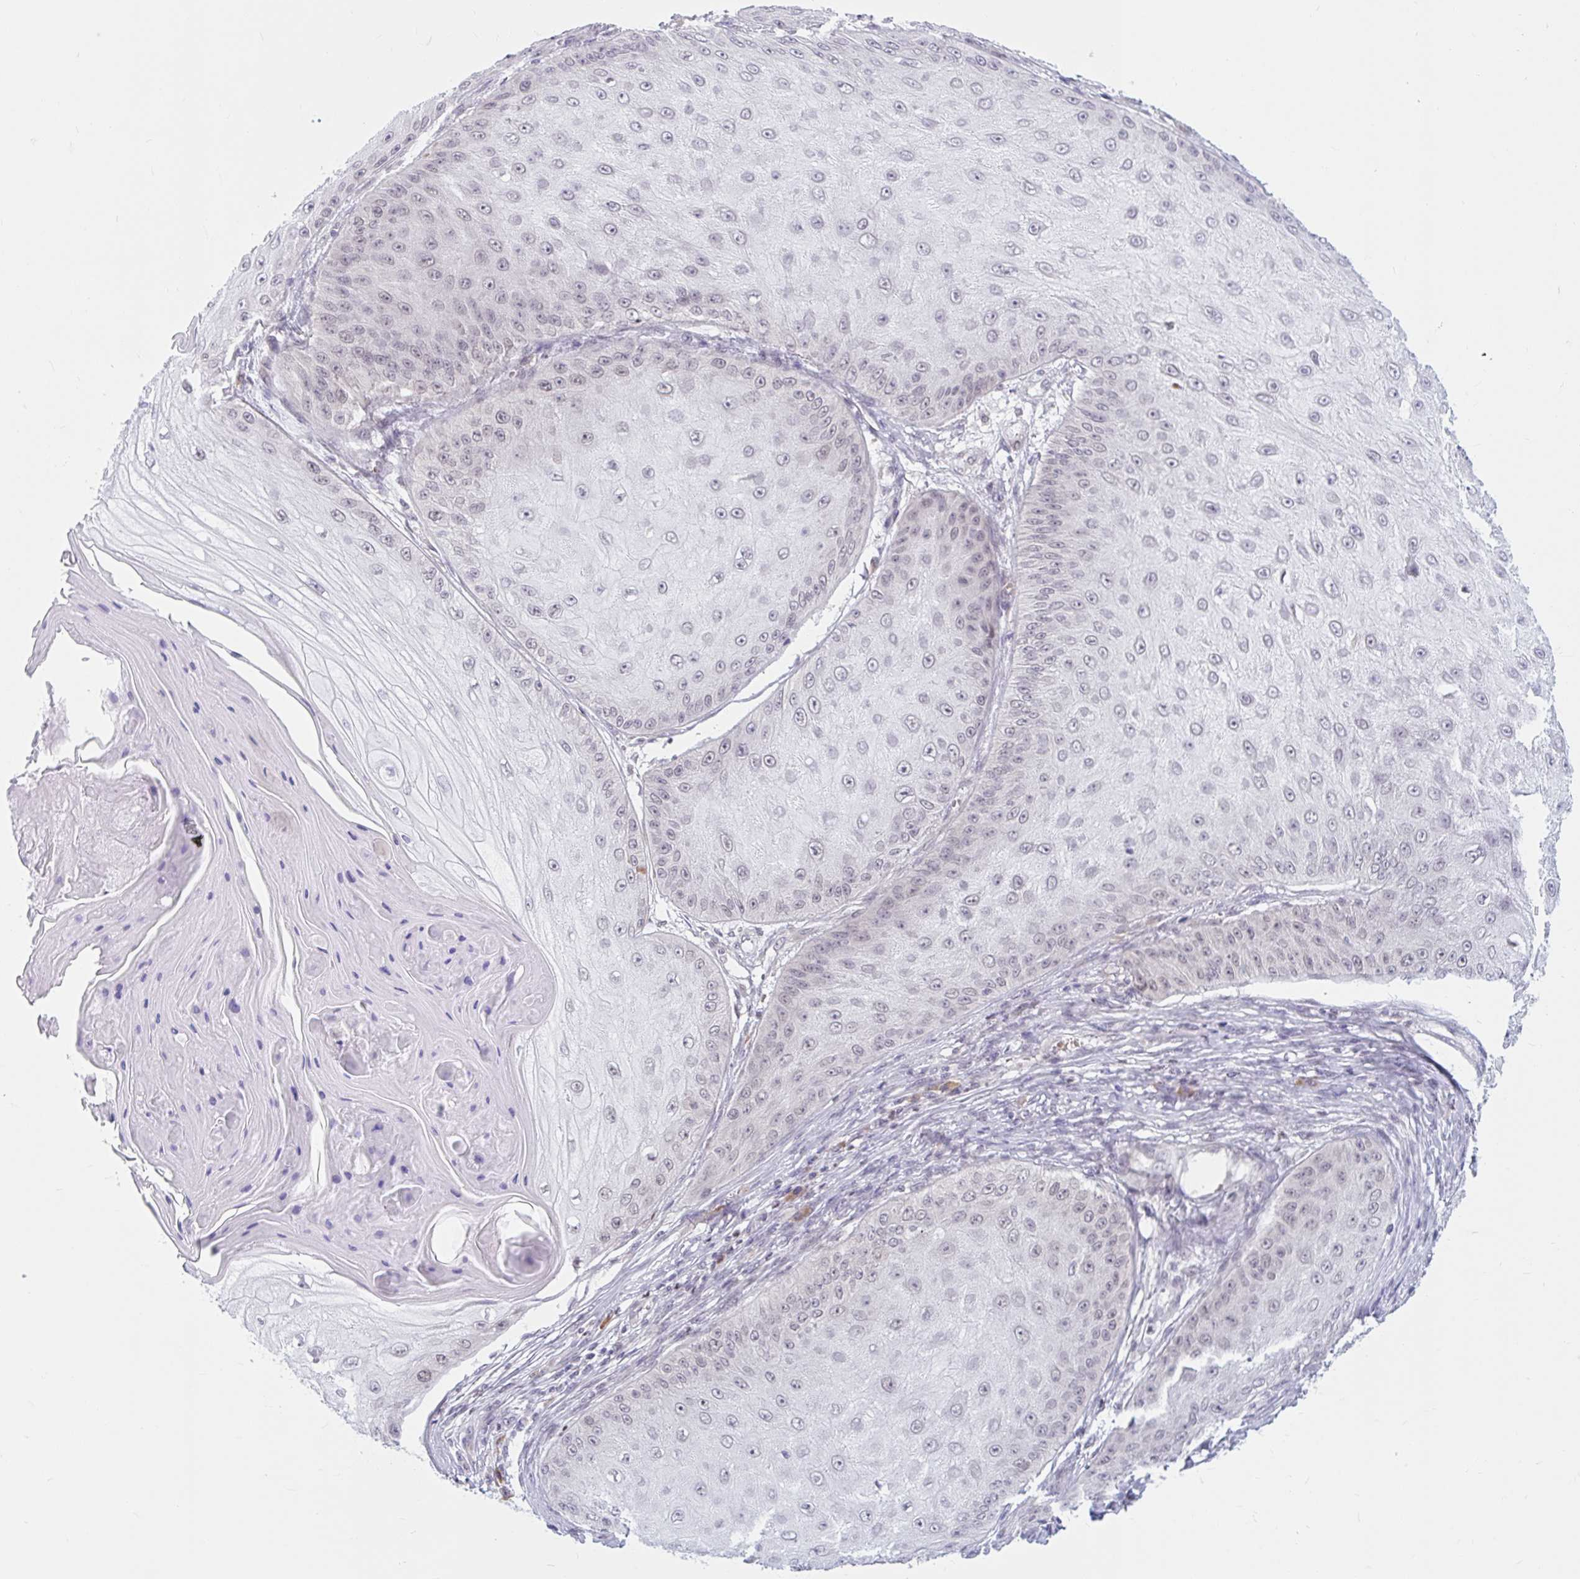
{"staining": {"intensity": "negative", "quantity": "none", "location": "none"}, "tissue": "skin cancer", "cell_type": "Tumor cells", "image_type": "cancer", "snomed": [{"axis": "morphology", "description": "Squamous cell carcinoma, NOS"}, {"axis": "topography", "description": "Skin"}], "caption": "IHC of skin cancer exhibits no staining in tumor cells.", "gene": "SRSF10", "patient": {"sex": "male", "age": 70}}